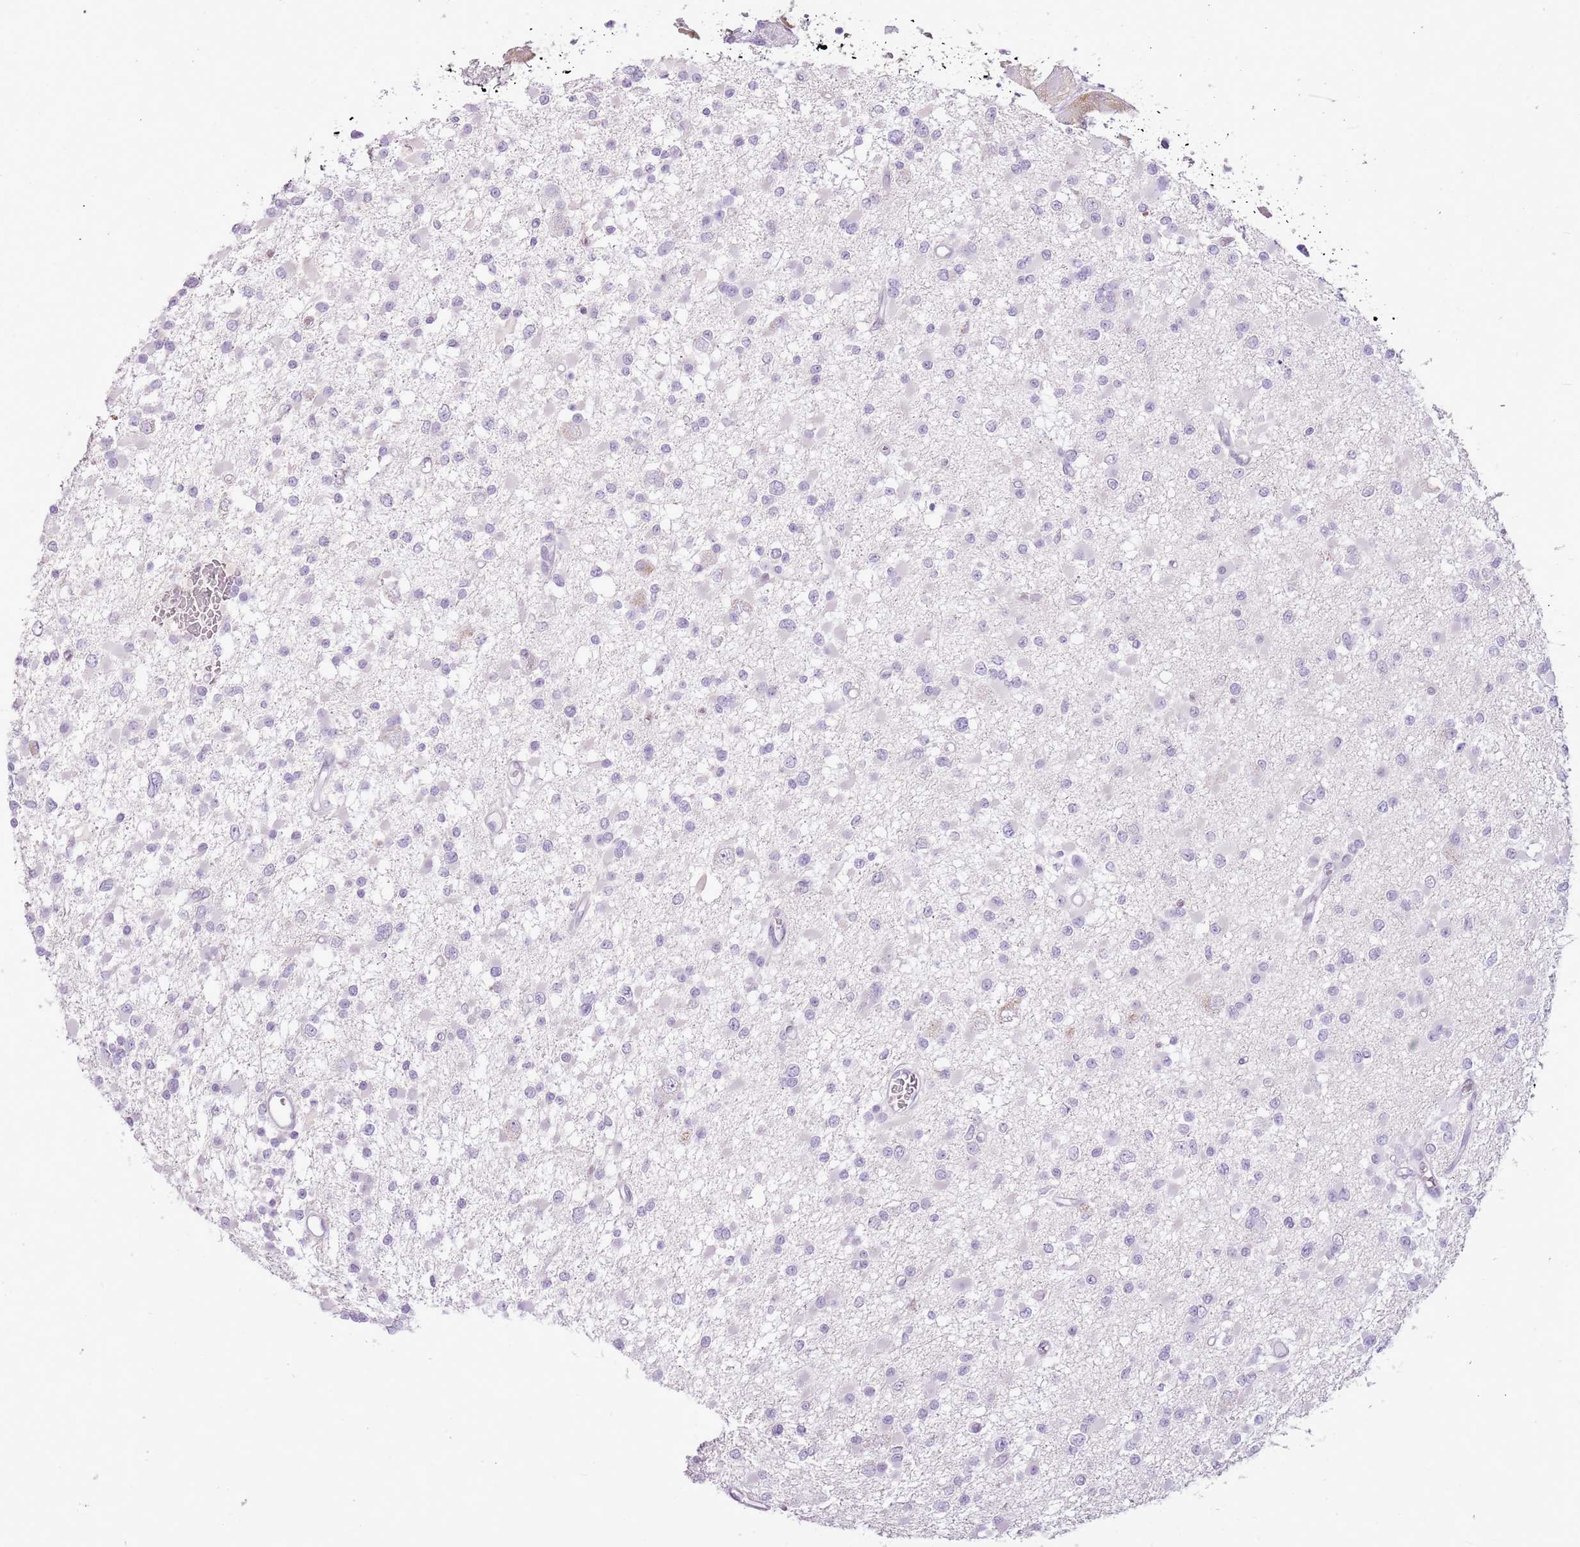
{"staining": {"intensity": "negative", "quantity": "none", "location": "none"}, "tissue": "glioma", "cell_type": "Tumor cells", "image_type": "cancer", "snomed": [{"axis": "morphology", "description": "Glioma, malignant, Low grade"}, {"axis": "topography", "description": "Brain"}], "caption": "The micrograph shows no significant expression in tumor cells of glioma. (DAB (3,3'-diaminobenzidine) immunohistochemistry with hematoxylin counter stain).", "gene": "RPL3L", "patient": {"sex": "female", "age": 22}}